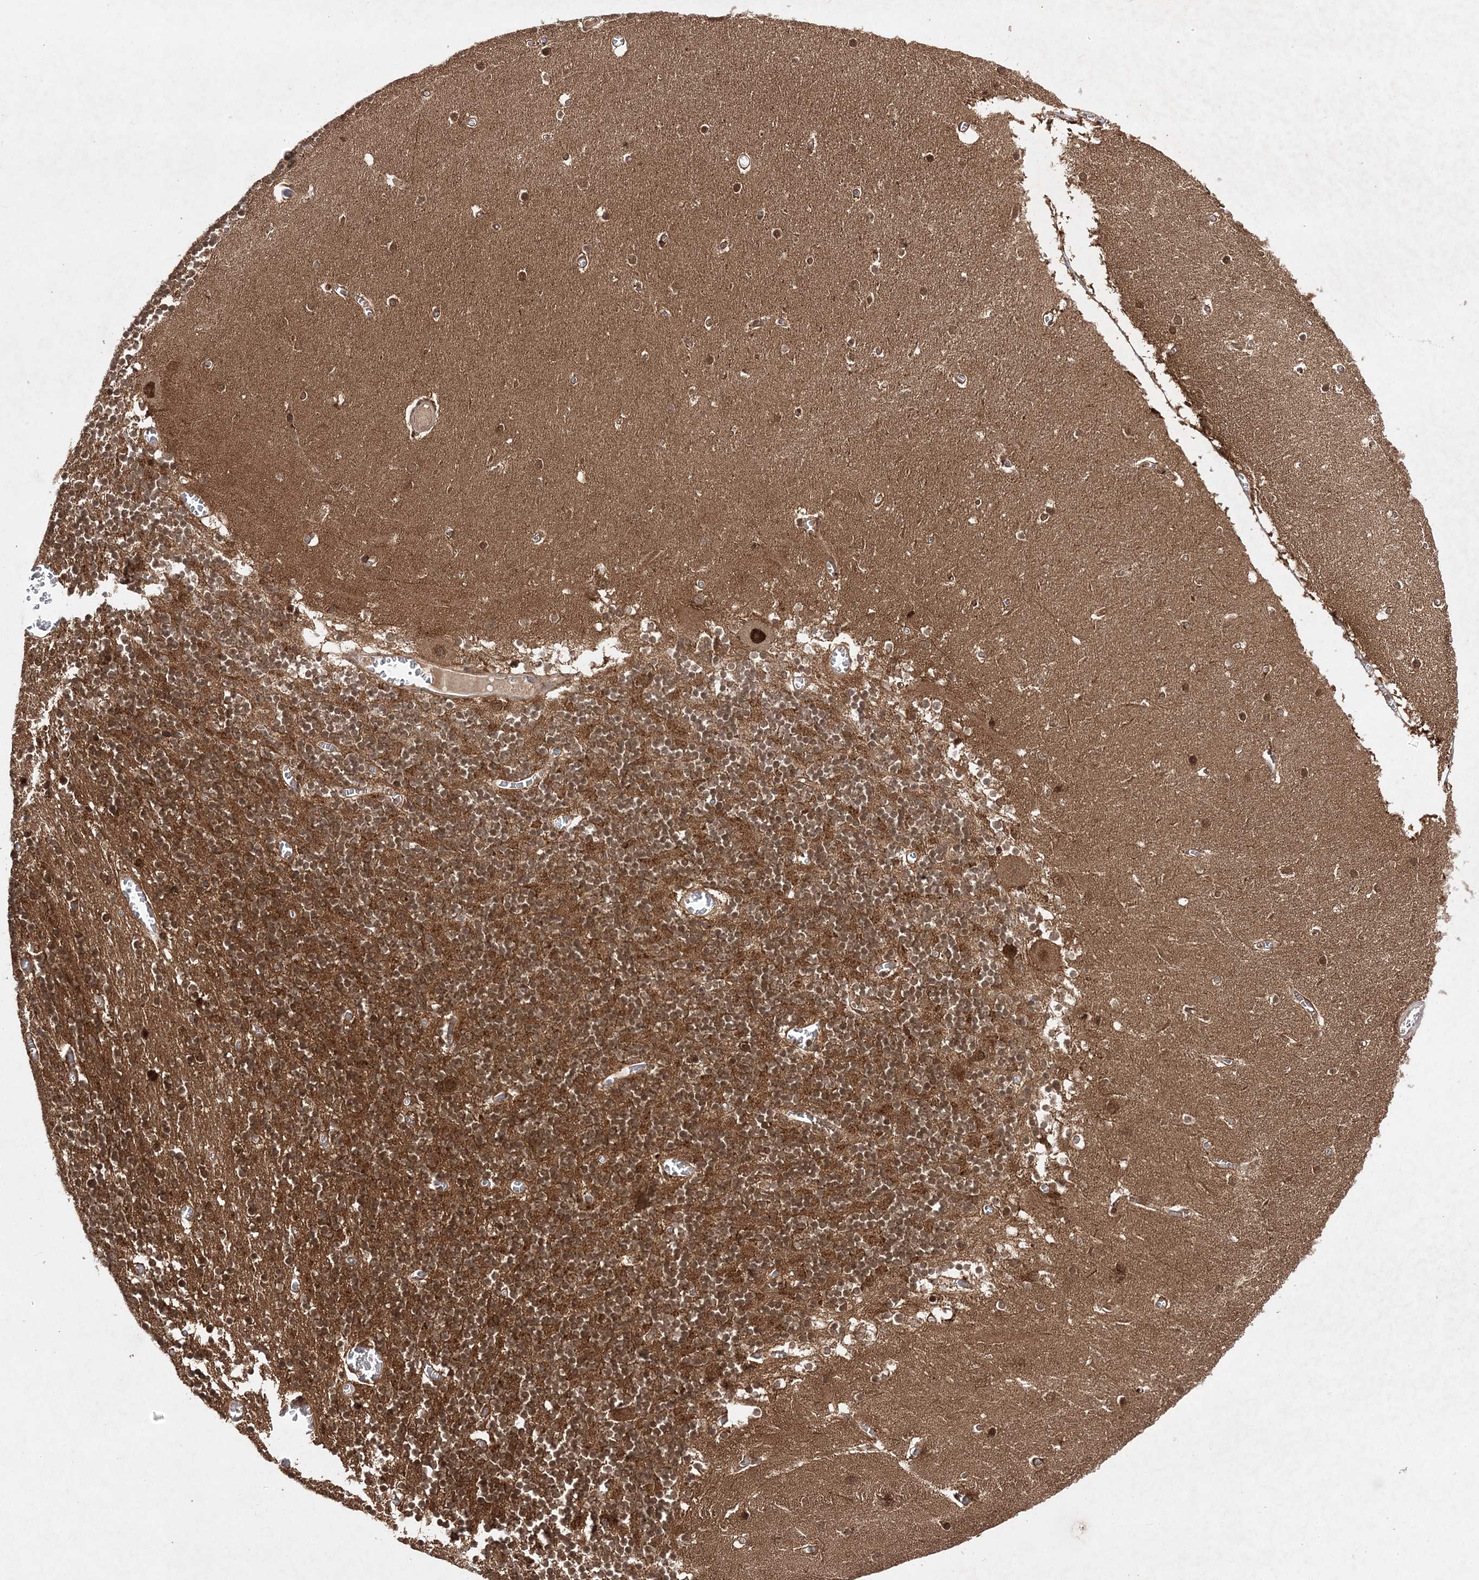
{"staining": {"intensity": "moderate", "quantity": ">75%", "location": "cytoplasmic/membranous,nuclear"}, "tissue": "cerebellum", "cell_type": "Cells in granular layer", "image_type": "normal", "snomed": [{"axis": "morphology", "description": "Normal tissue, NOS"}, {"axis": "topography", "description": "Cerebellum"}], "caption": "Immunohistochemical staining of benign cerebellum displays >75% levels of moderate cytoplasmic/membranous,nuclear protein positivity in approximately >75% of cells in granular layer.", "gene": "NIF3L1", "patient": {"sex": "female", "age": 28}}